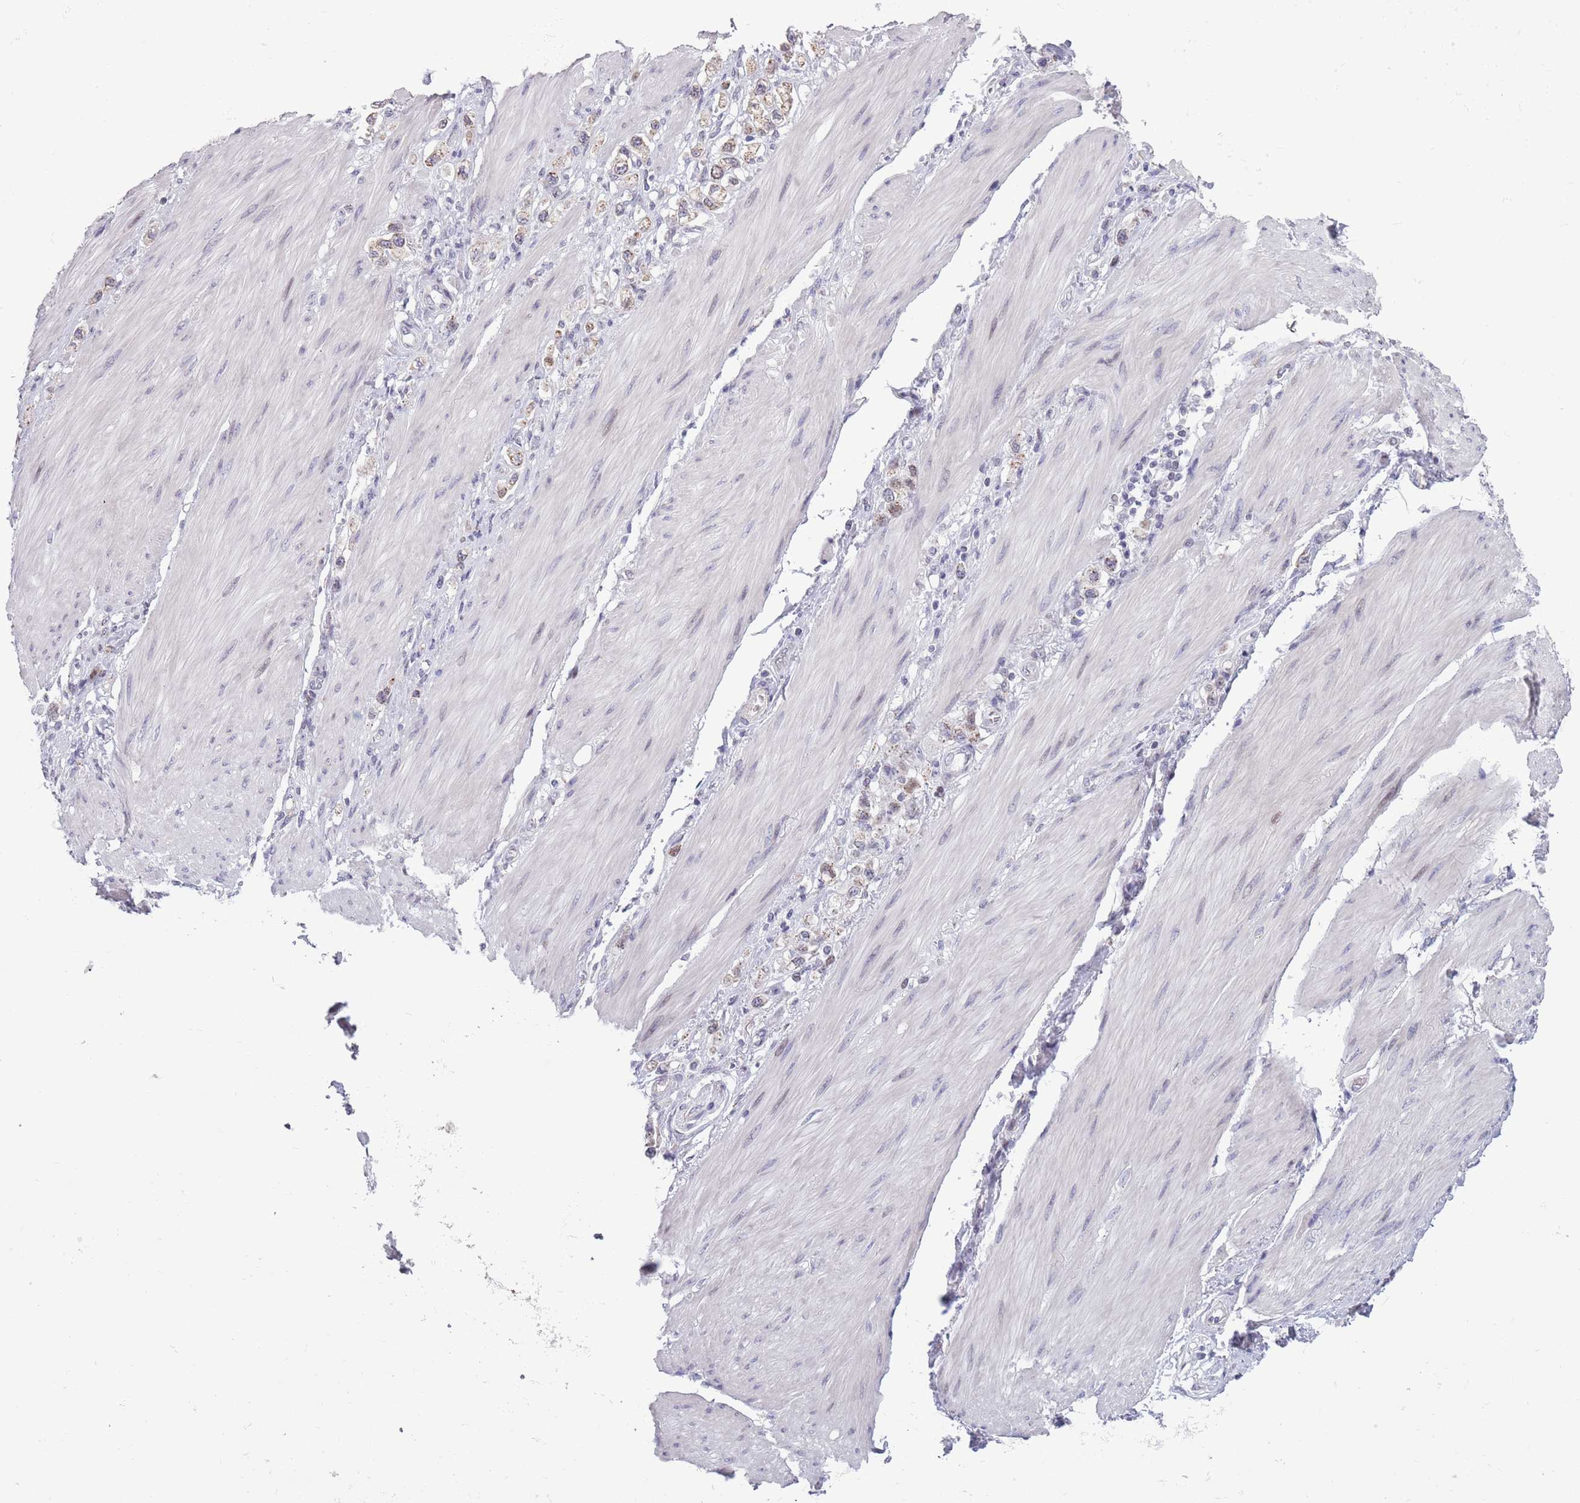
{"staining": {"intensity": "weak", "quantity": ">75%", "location": "cytoplasmic/membranous,nuclear"}, "tissue": "stomach cancer", "cell_type": "Tumor cells", "image_type": "cancer", "snomed": [{"axis": "morphology", "description": "Adenocarcinoma, NOS"}, {"axis": "topography", "description": "Stomach"}], "caption": "Weak cytoplasmic/membranous and nuclear protein expression is present in about >75% of tumor cells in stomach cancer (adenocarcinoma). The protein of interest is shown in brown color, while the nuclei are stained blue.", "gene": "ZKSCAN2", "patient": {"sex": "female", "age": 65}}